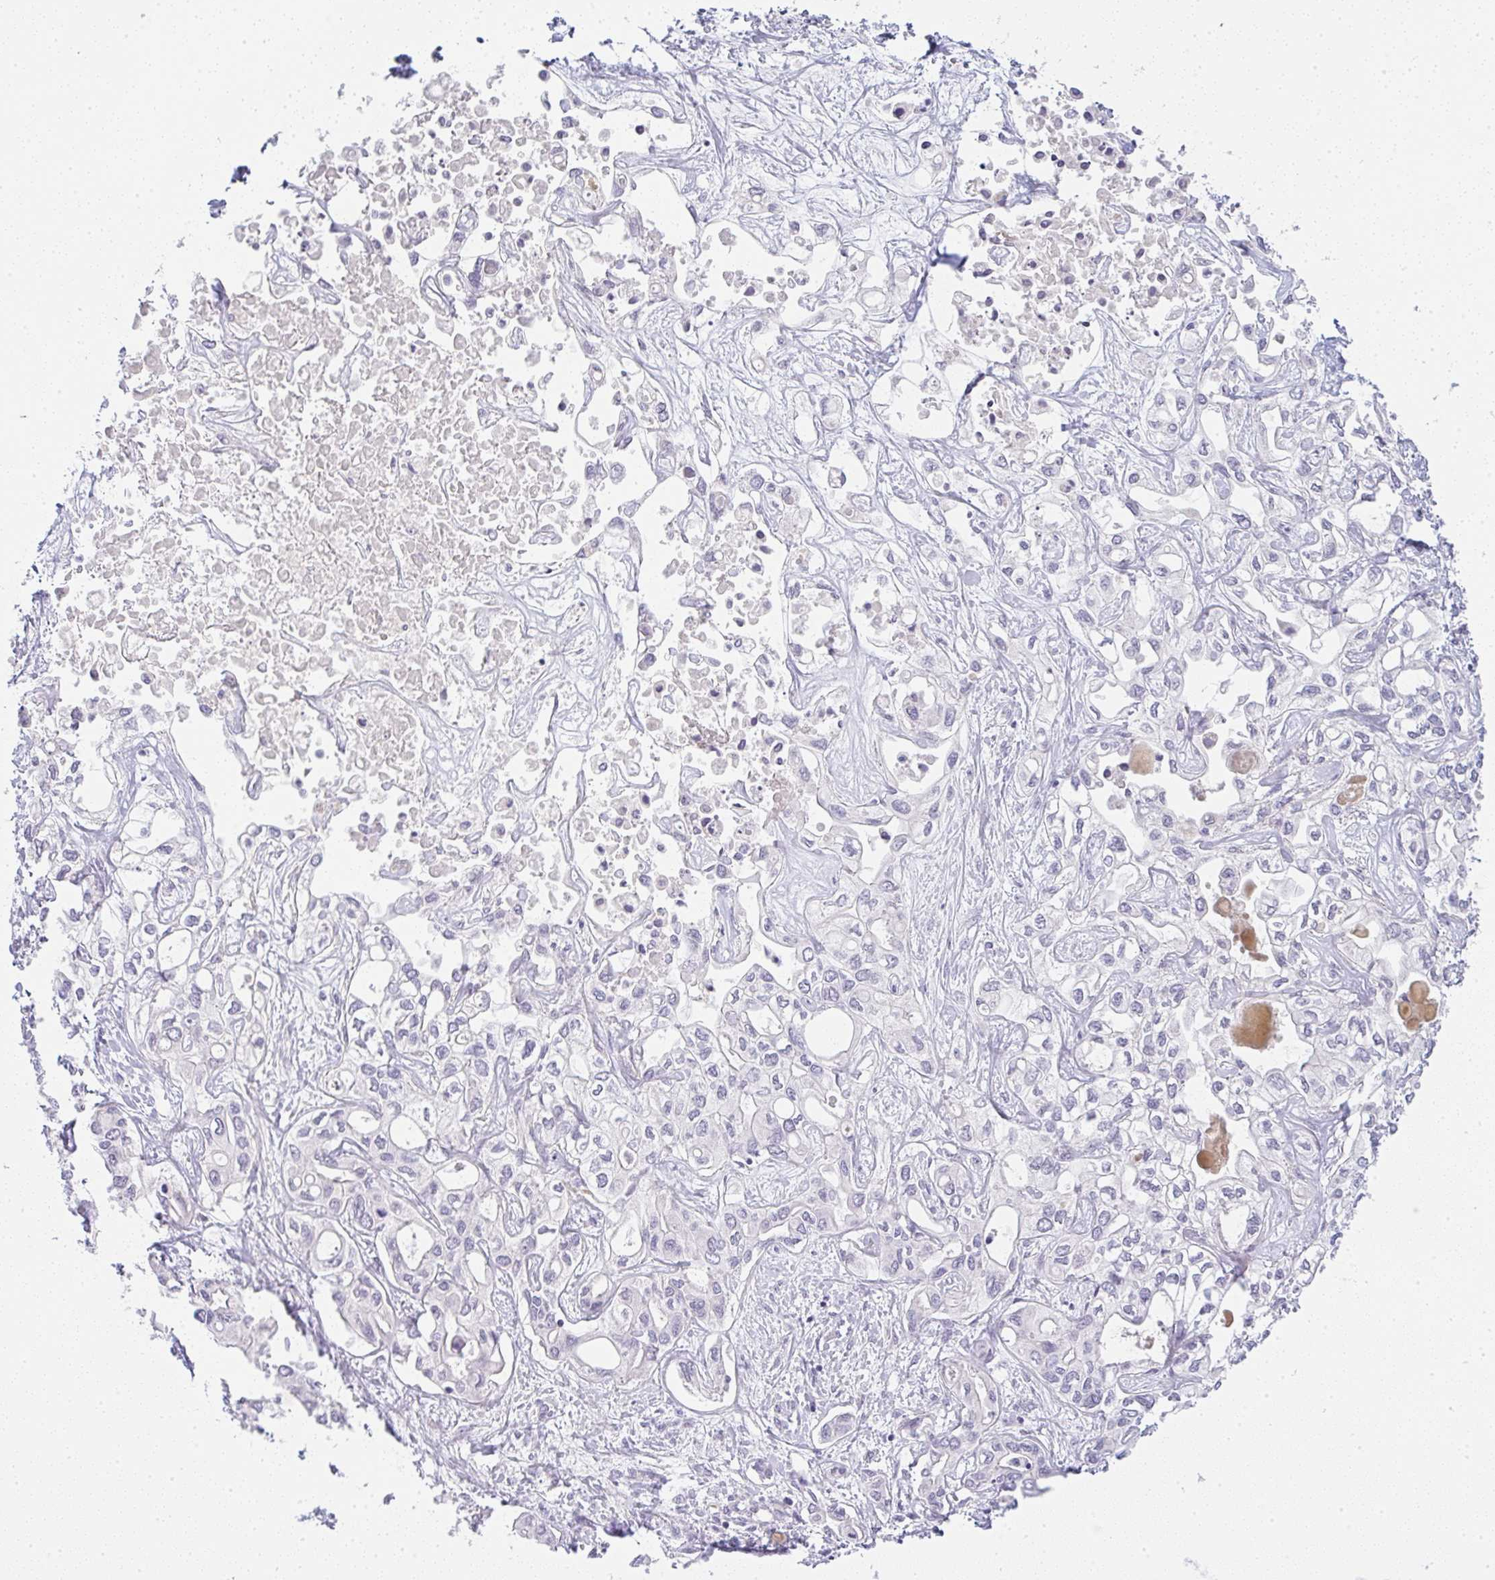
{"staining": {"intensity": "negative", "quantity": "none", "location": "none"}, "tissue": "liver cancer", "cell_type": "Tumor cells", "image_type": "cancer", "snomed": [{"axis": "morphology", "description": "Cholangiocarcinoma"}, {"axis": "topography", "description": "Liver"}], "caption": "A high-resolution image shows IHC staining of liver cancer (cholangiocarcinoma), which displays no significant positivity in tumor cells.", "gene": "LPAR4", "patient": {"sex": "female", "age": 64}}